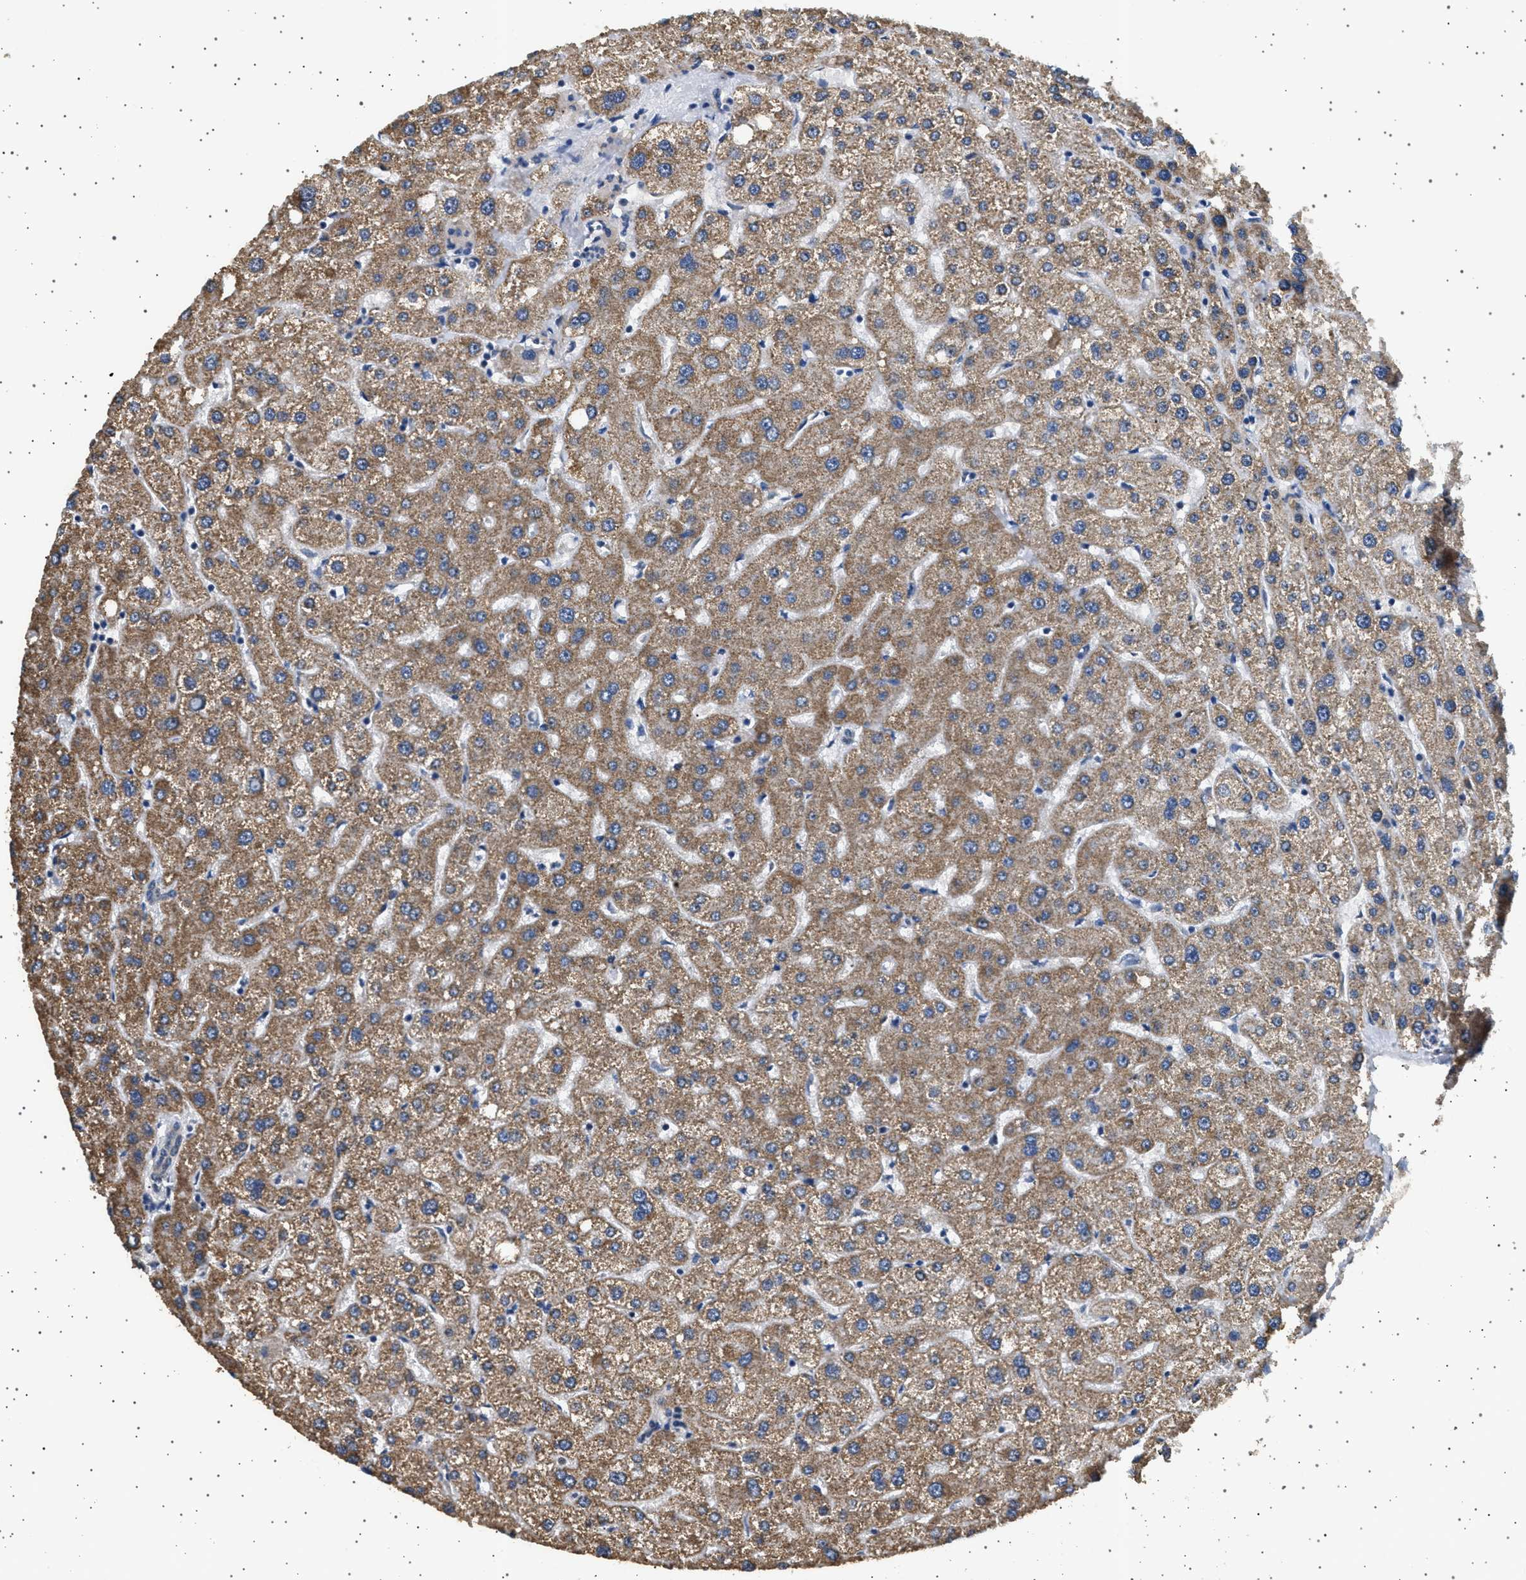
{"staining": {"intensity": "negative", "quantity": "none", "location": "none"}, "tissue": "liver", "cell_type": "Cholangiocytes", "image_type": "normal", "snomed": [{"axis": "morphology", "description": "Normal tissue, NOS"}, {"axis": "topography", "description": "Liver"}], "caption": "Immunohistochemistry image of benign human liver stained for a protein (brown), which exhibits no staining in cholangiocytes.", "gene": "KCNA4", "patient": {"sex": "male", "age": 73}}